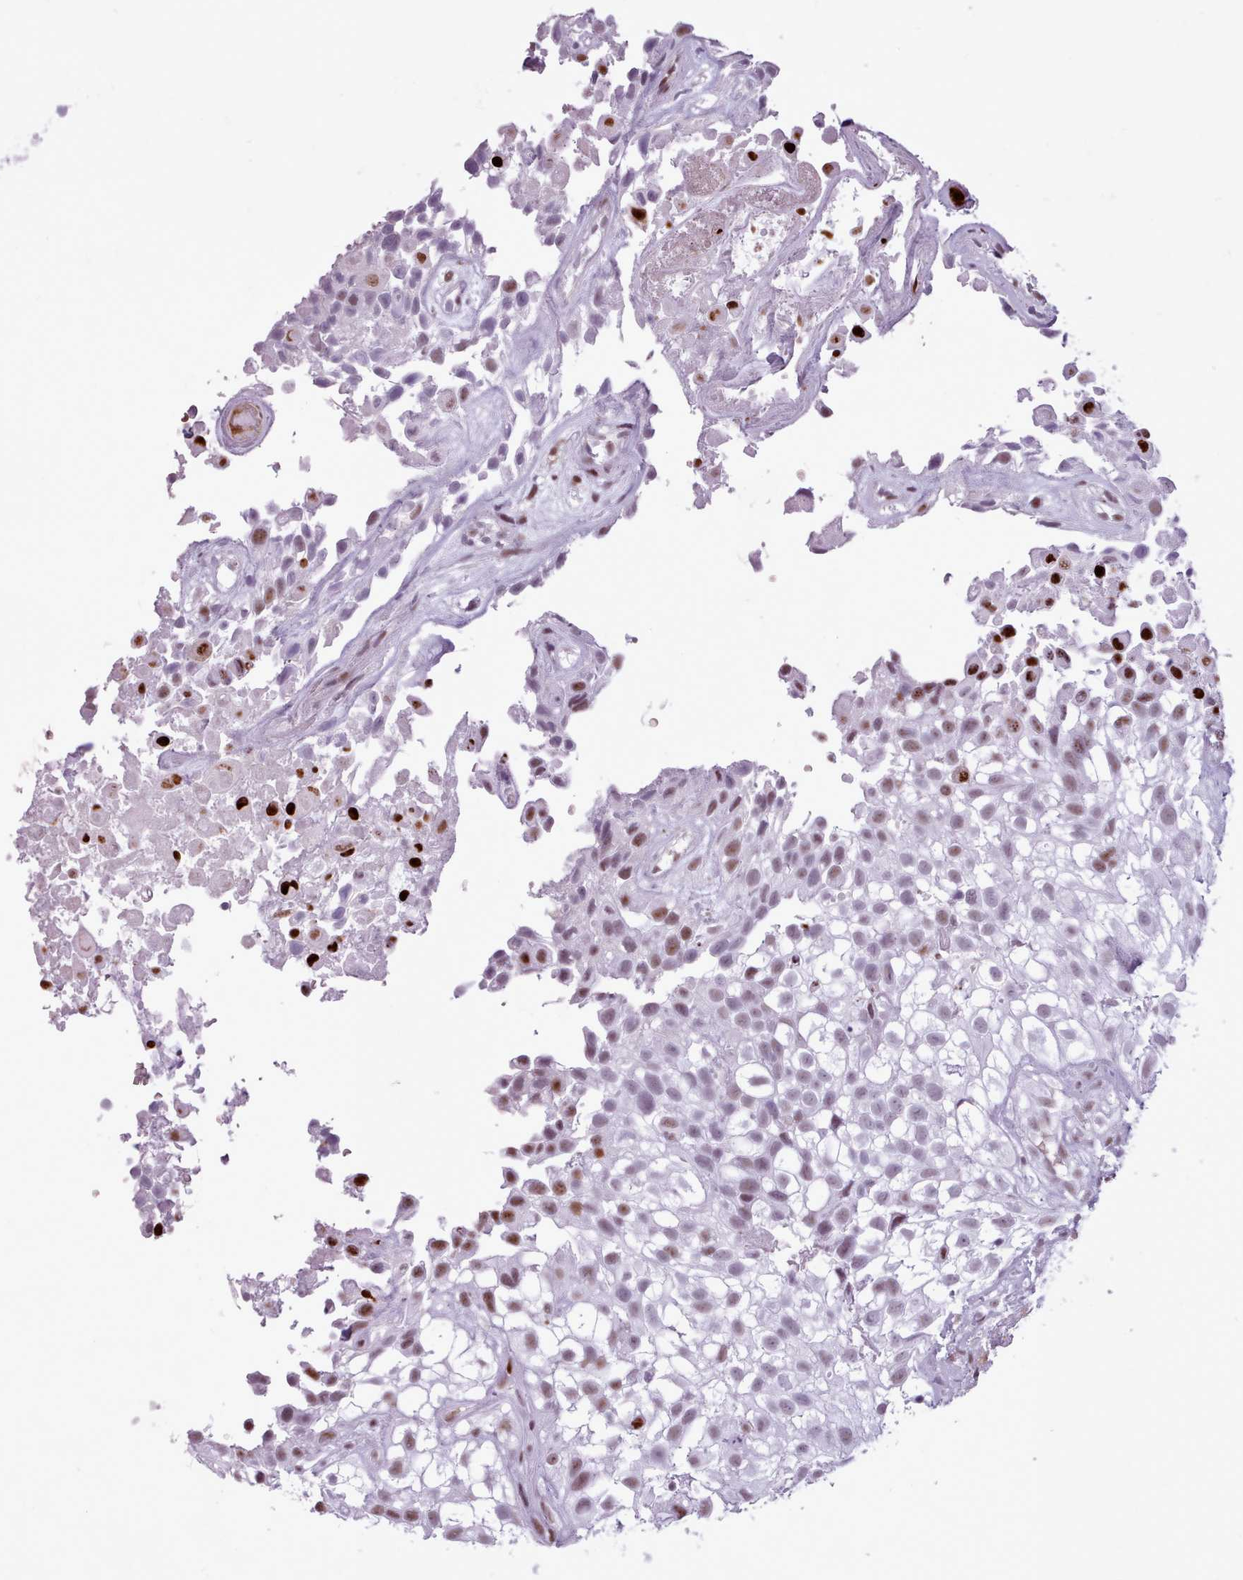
{"staining": {"intensity": "moderate", "quantity": "25%-75%", "location": "nuclear"}, "tissue": "urothelial cancer", "cell_type": "Tumor cells", "image_type": "cancer", "snomed": [{"axis": "morphology", "description": "Urothelial carcinoma, High grade"}, {"axis": "topography", "description": "Urinary bladder"}], "caption": "Urothelial cancer was stained to show a protein in brown. There is medium levels of moderate nuclear positivity in approximately 25%-75% of tumor cells.", "gene": "SRSF4", "patient": {"sex": "male", "age": 56}}